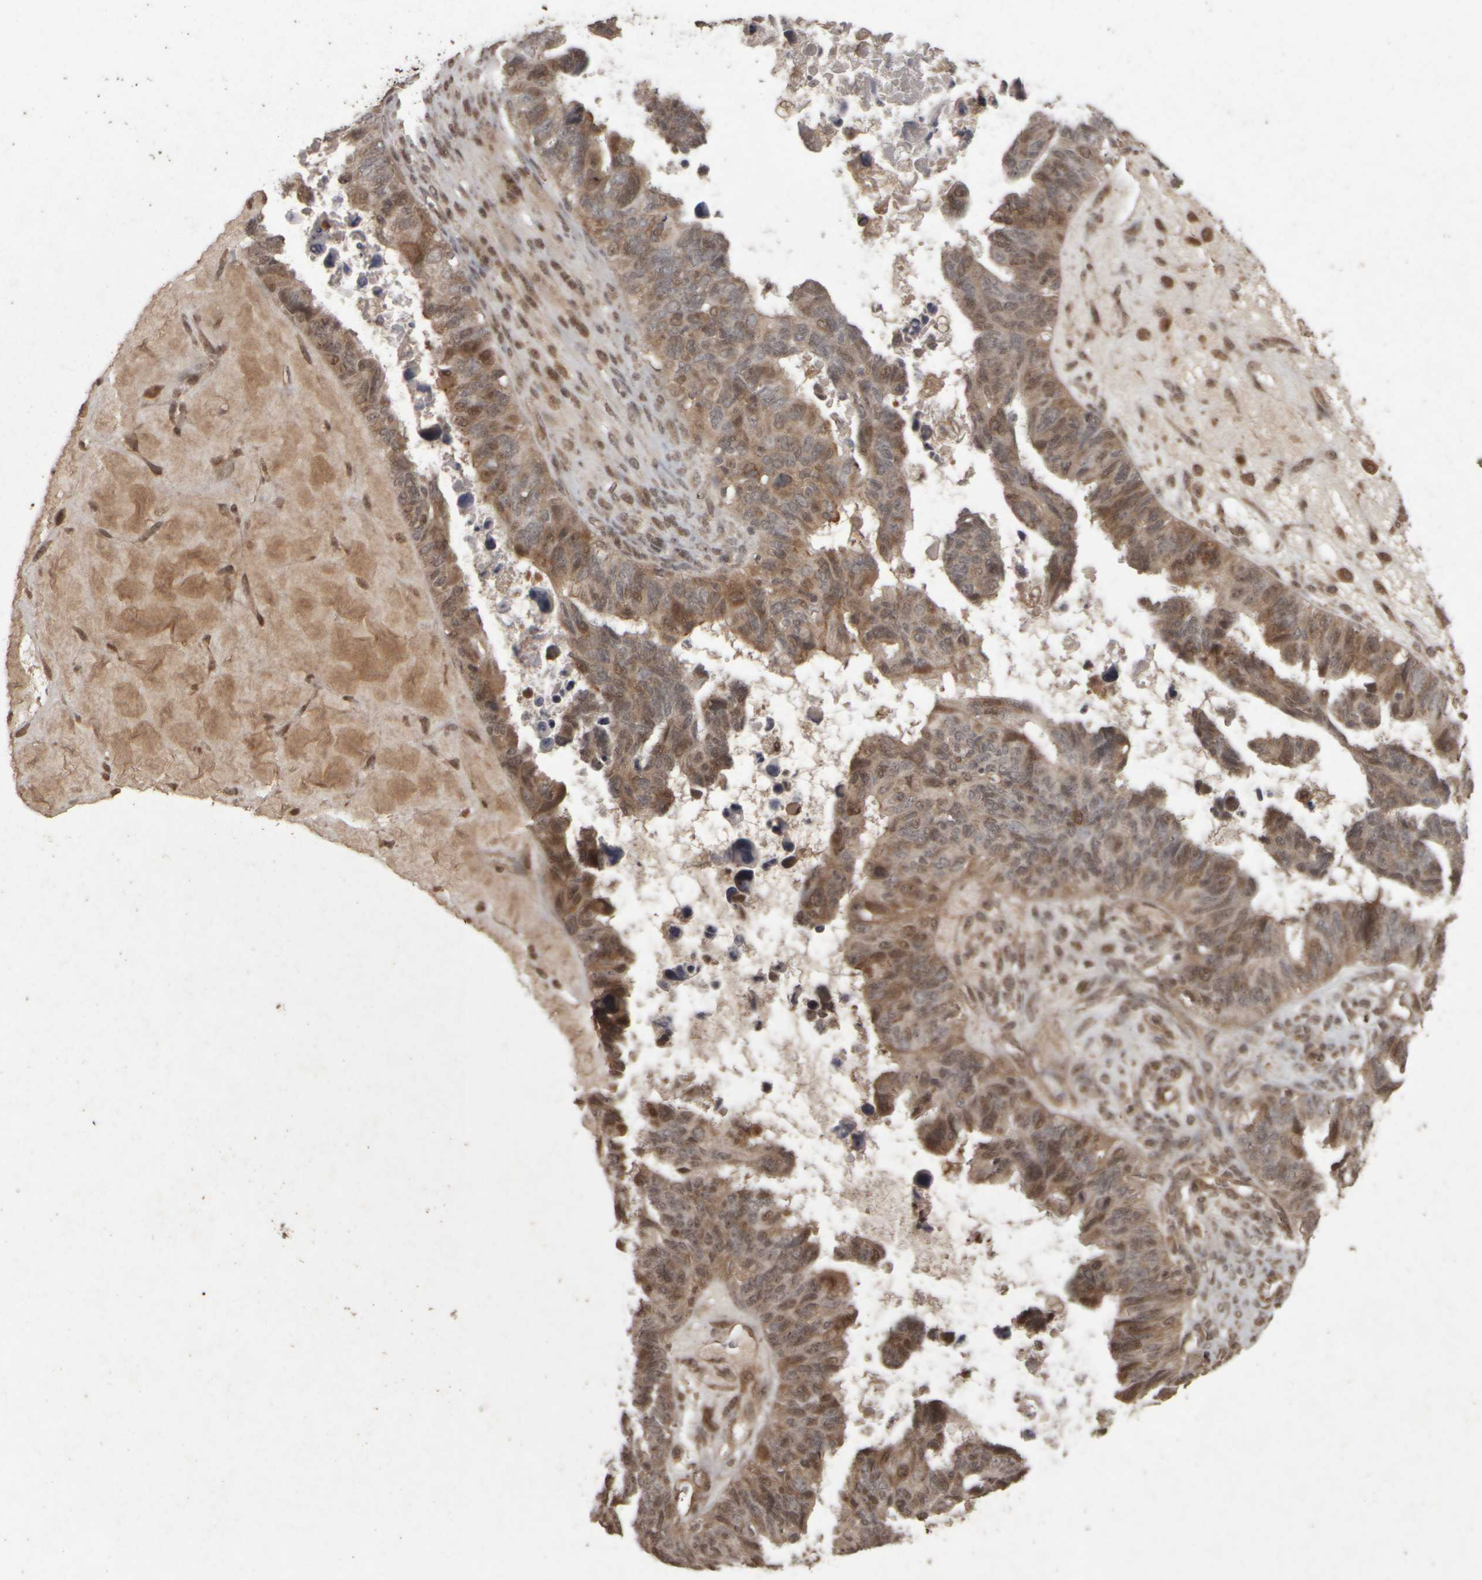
{"staining": {"intensity": "moderate", "quantity": "25%-75%", "location": "cytoplasmic/membranous,nuclear"}, "tissue": "ovarian cancer", "cell_type": "Tumor cells", "image_type": "cancer", "snomed": [{"axis": "morphology", "description": "Cystadenocarcinoma, serous, NOS"}, {"axis": "topography", "description": "Ovary"}], "caption": "Immunohistochemical staining of human ovarian serous cystadenocarcinoma exhibits medium levels of moderate cytoplasmic/membranous and nuclear expression in about 25%-75% of tumor cells.", "gene": "ACO1", "patient": {"sex": "female", "age": 79}}